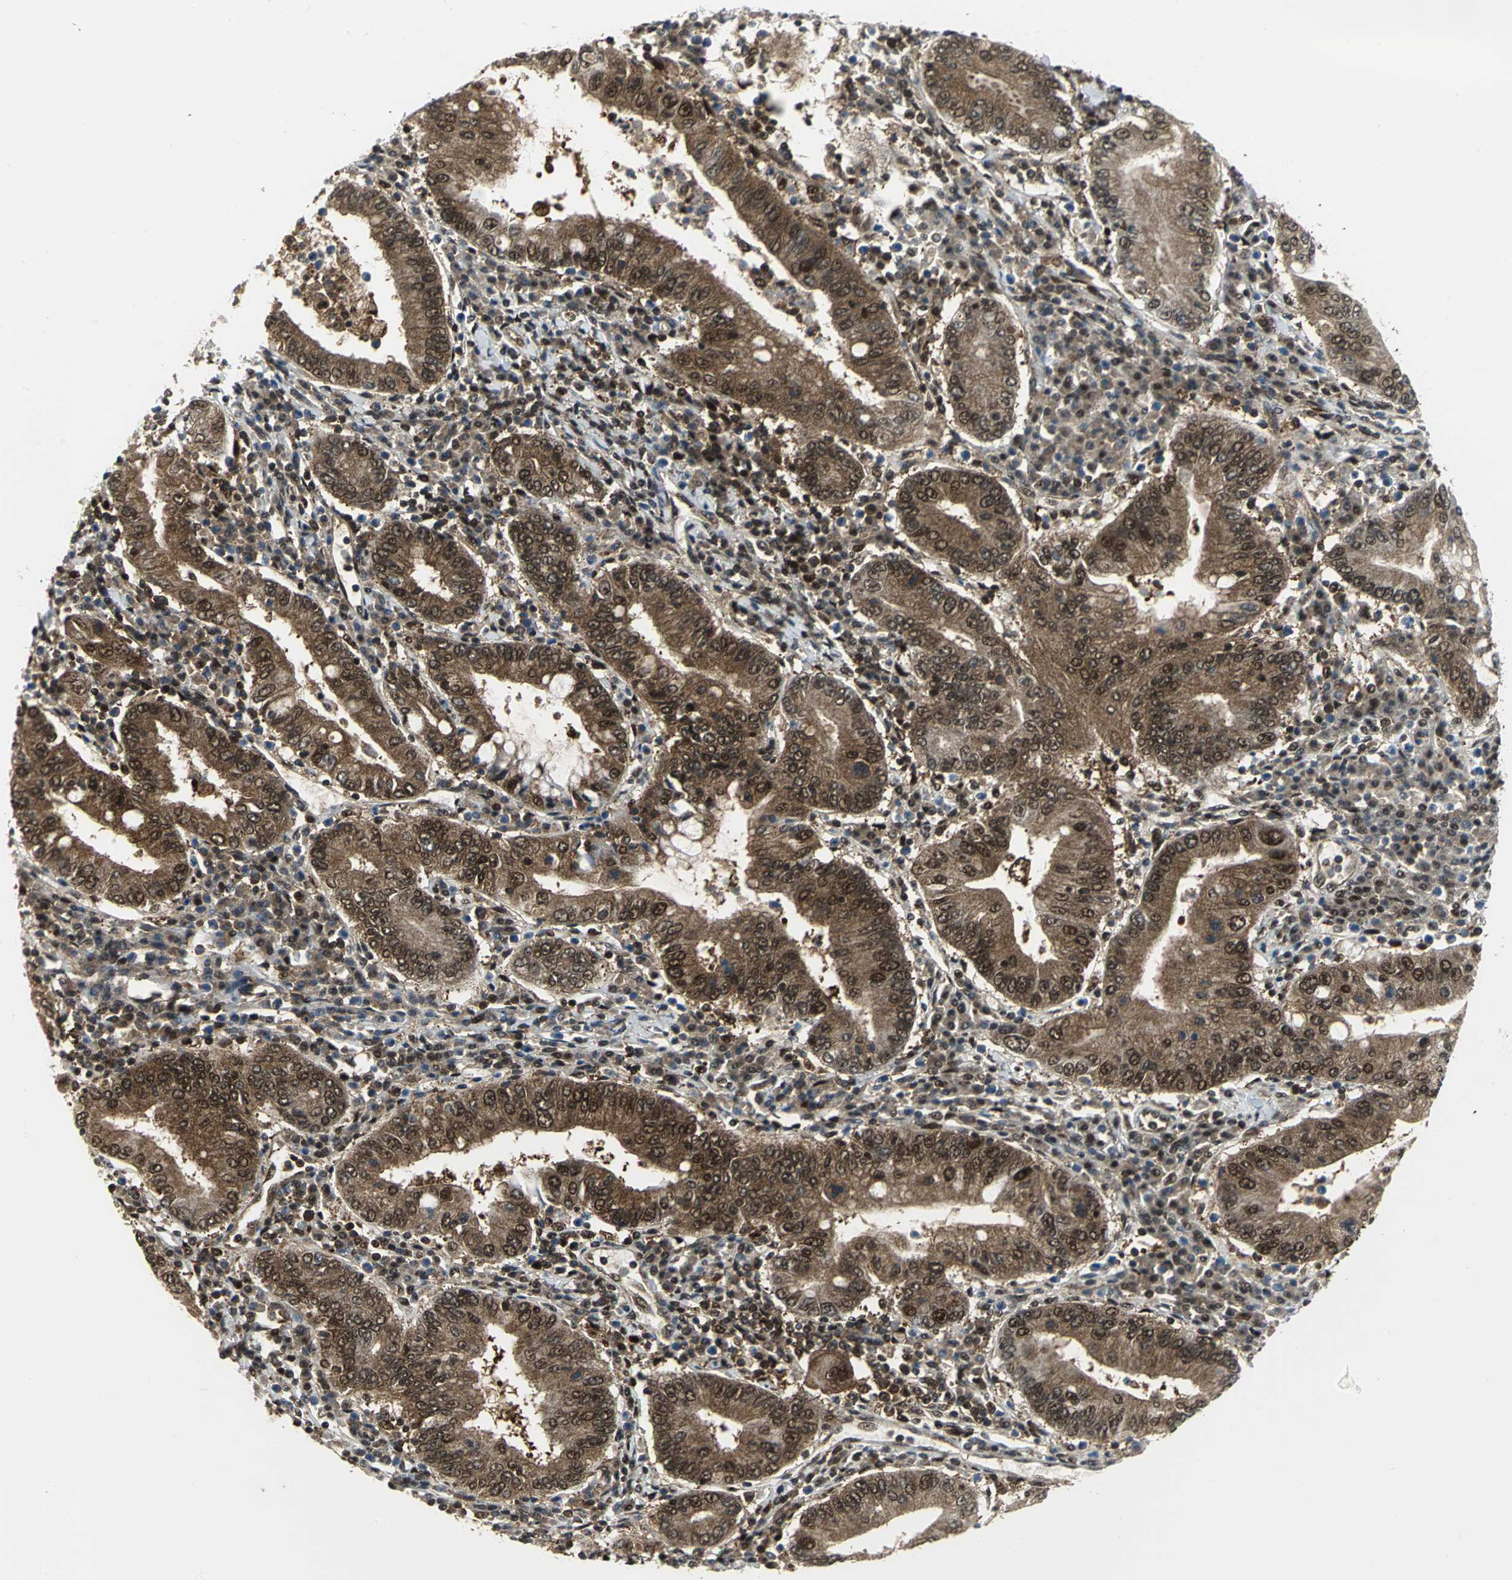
{"staining": {"intensity": "moderate", "quantity": ">75%", "location": "cytoplasmic/membranous,nuclear"}, "tissue": "stomach cancer", "cell_type": "Tumor cells", "image_type": "cancer", "snomed": [{"axis": "morphology", "description": "Normal tissue, NOS"}, {"axis": "morphology", "description": "Adenocarcinoma, NOS"}, {"axis": "topography", "description": "Esophagus"}, {"axis": "topography", "description": "Stomach, upper"}, {"axis": "topography", "description": "Peripheral nerve tissue"}], "caption": "Immunohistochemistry (IHC) micrograph of human stomach adenocarcinoma stained for a protein (brown), which displays medium levels of moderate cytoplasmic/membranous and nuclear positivity in approximately >75% of tumor cells.", "gene": "PSMA4", "patient": {"sex": "male", "age": 62}}